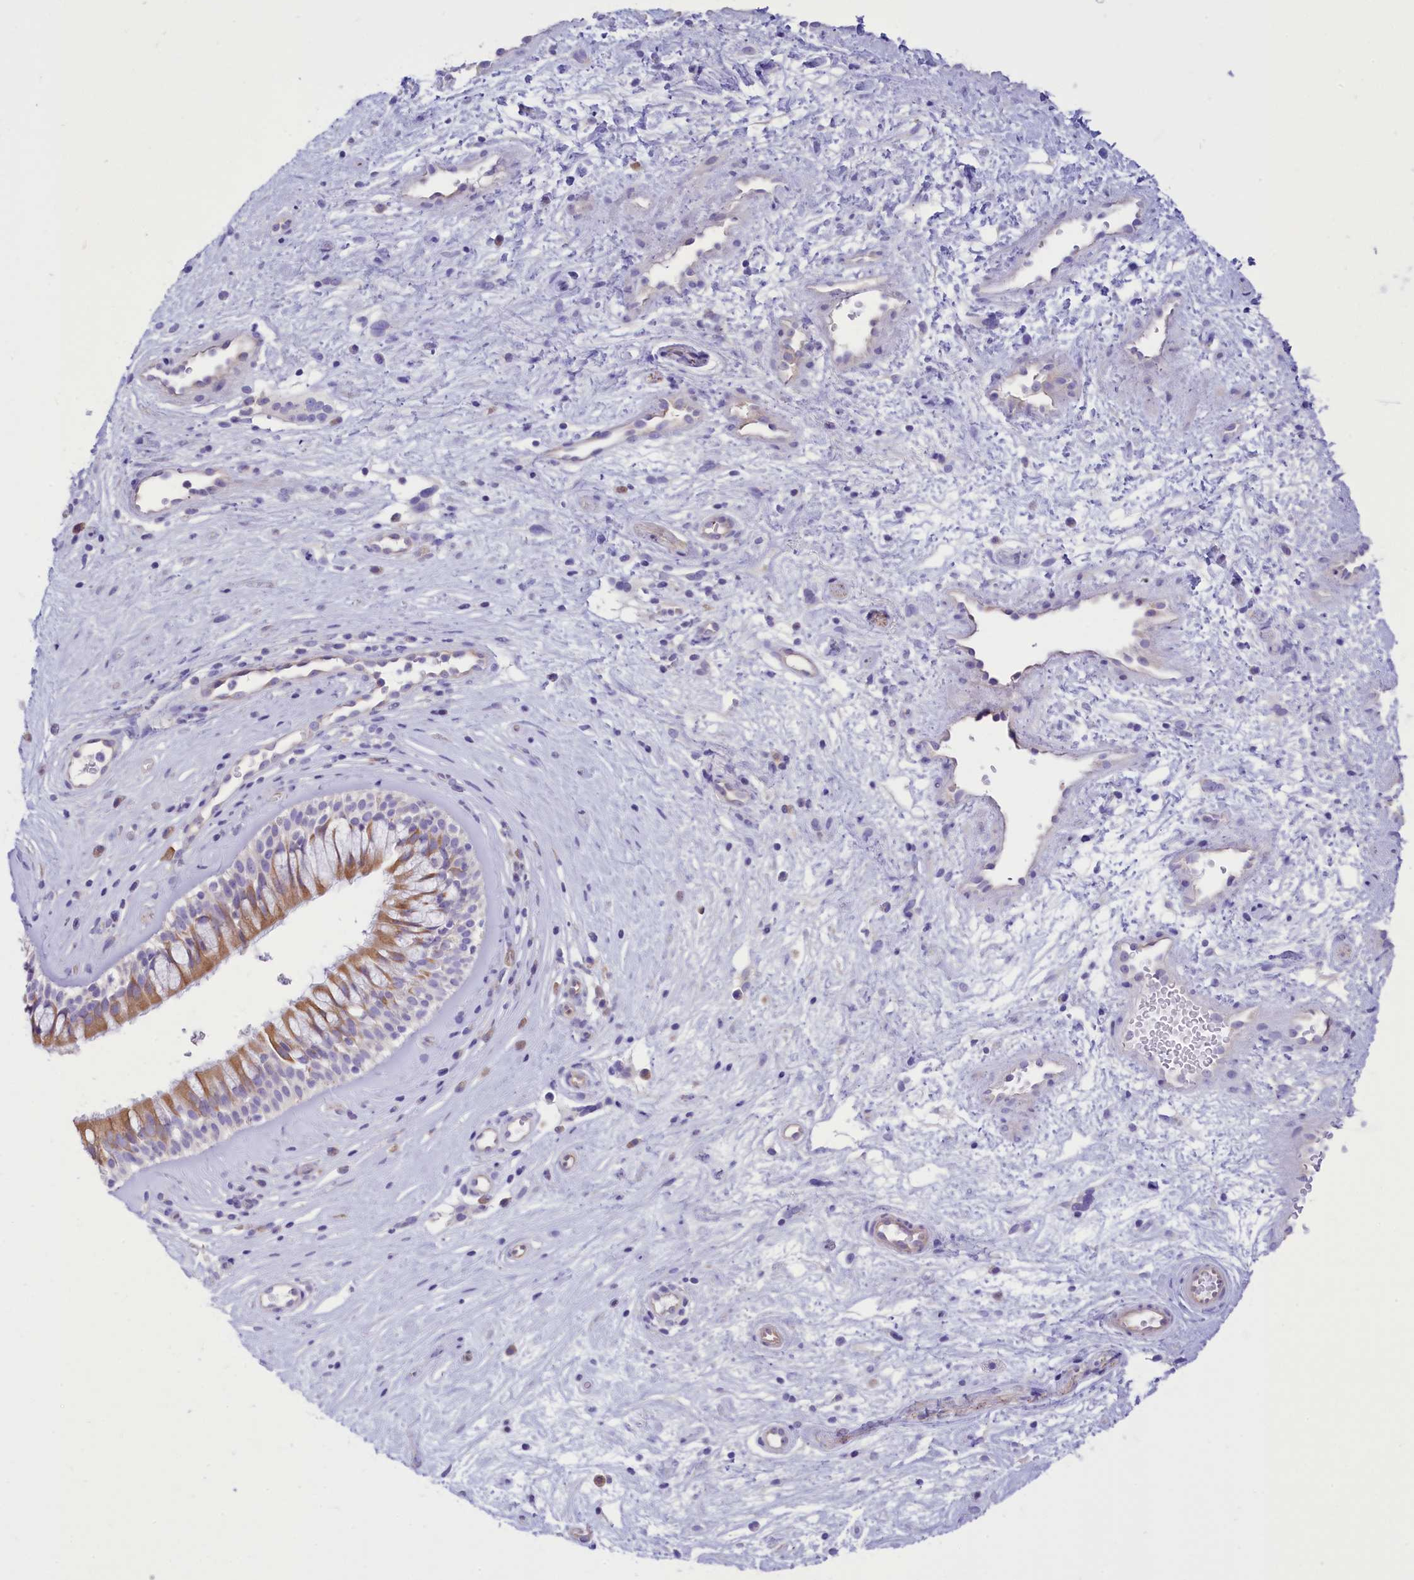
{"staining": {"intensity": "moderate", "quantity": "25%-75%", "location": "cytoplasmic/membranous"}, "tissue": "nasopharynx", "cell_type": "Respiratory epithelial cells", "image_type": "normal", "snomed": [{"axis": "morphology", "description": "Normal tissue, NOS"}, {"axis": "topography", "description": "Nasopharynx"}], "caption": "Immunohistochemistry micrograph of unremarkable human nasopharynx stained for a protein (brown), which exhibits medium levels of moderate cytoplasmic/membranous expression in about 25%-75% of respiratory epithelial cells.", "gene": "DCAF16", "patient": {"sex": "male", "age": 32}}